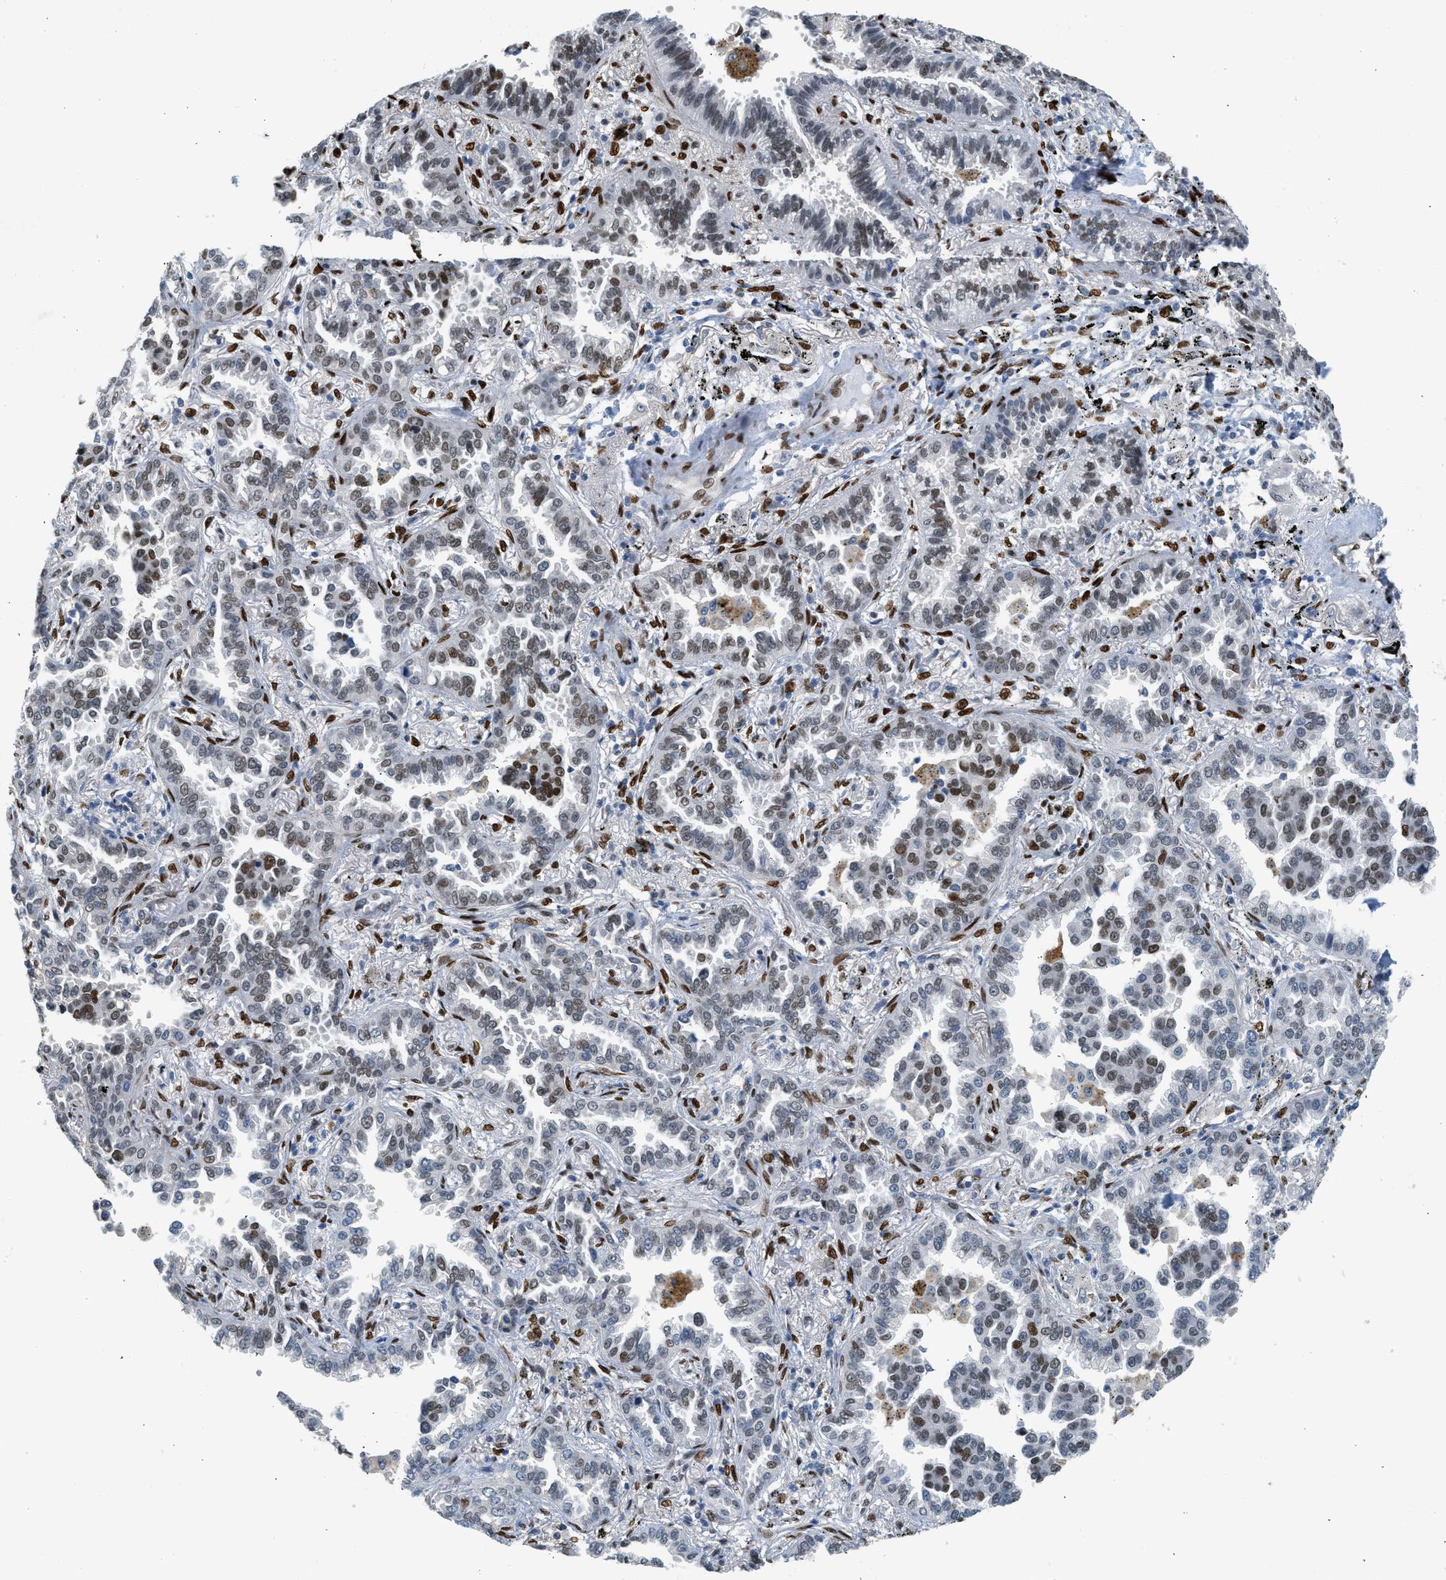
{"staining": {"intensity": "weak", "quantity": ">75%", "location": "nuclear"}, "tissue": "lung cancer", "cell_type": "Tumor cells", "image_type": "cancer", "snomed": [{"axis": "morphology", "description": "Normal tissue, NOS"}, {"axis": "morphology", "description": "Adenocarcinoma, NOS"}, {"axis": "topography", "description": "Lung"}], "caption": "Immunohistochemical staining of human lung cancer exhibits low levels of weak nuclear protein positivity in about >75% of tumor cells.", "gene": "ZBTB20", "patient": {"sex": "male", "age": 59}}